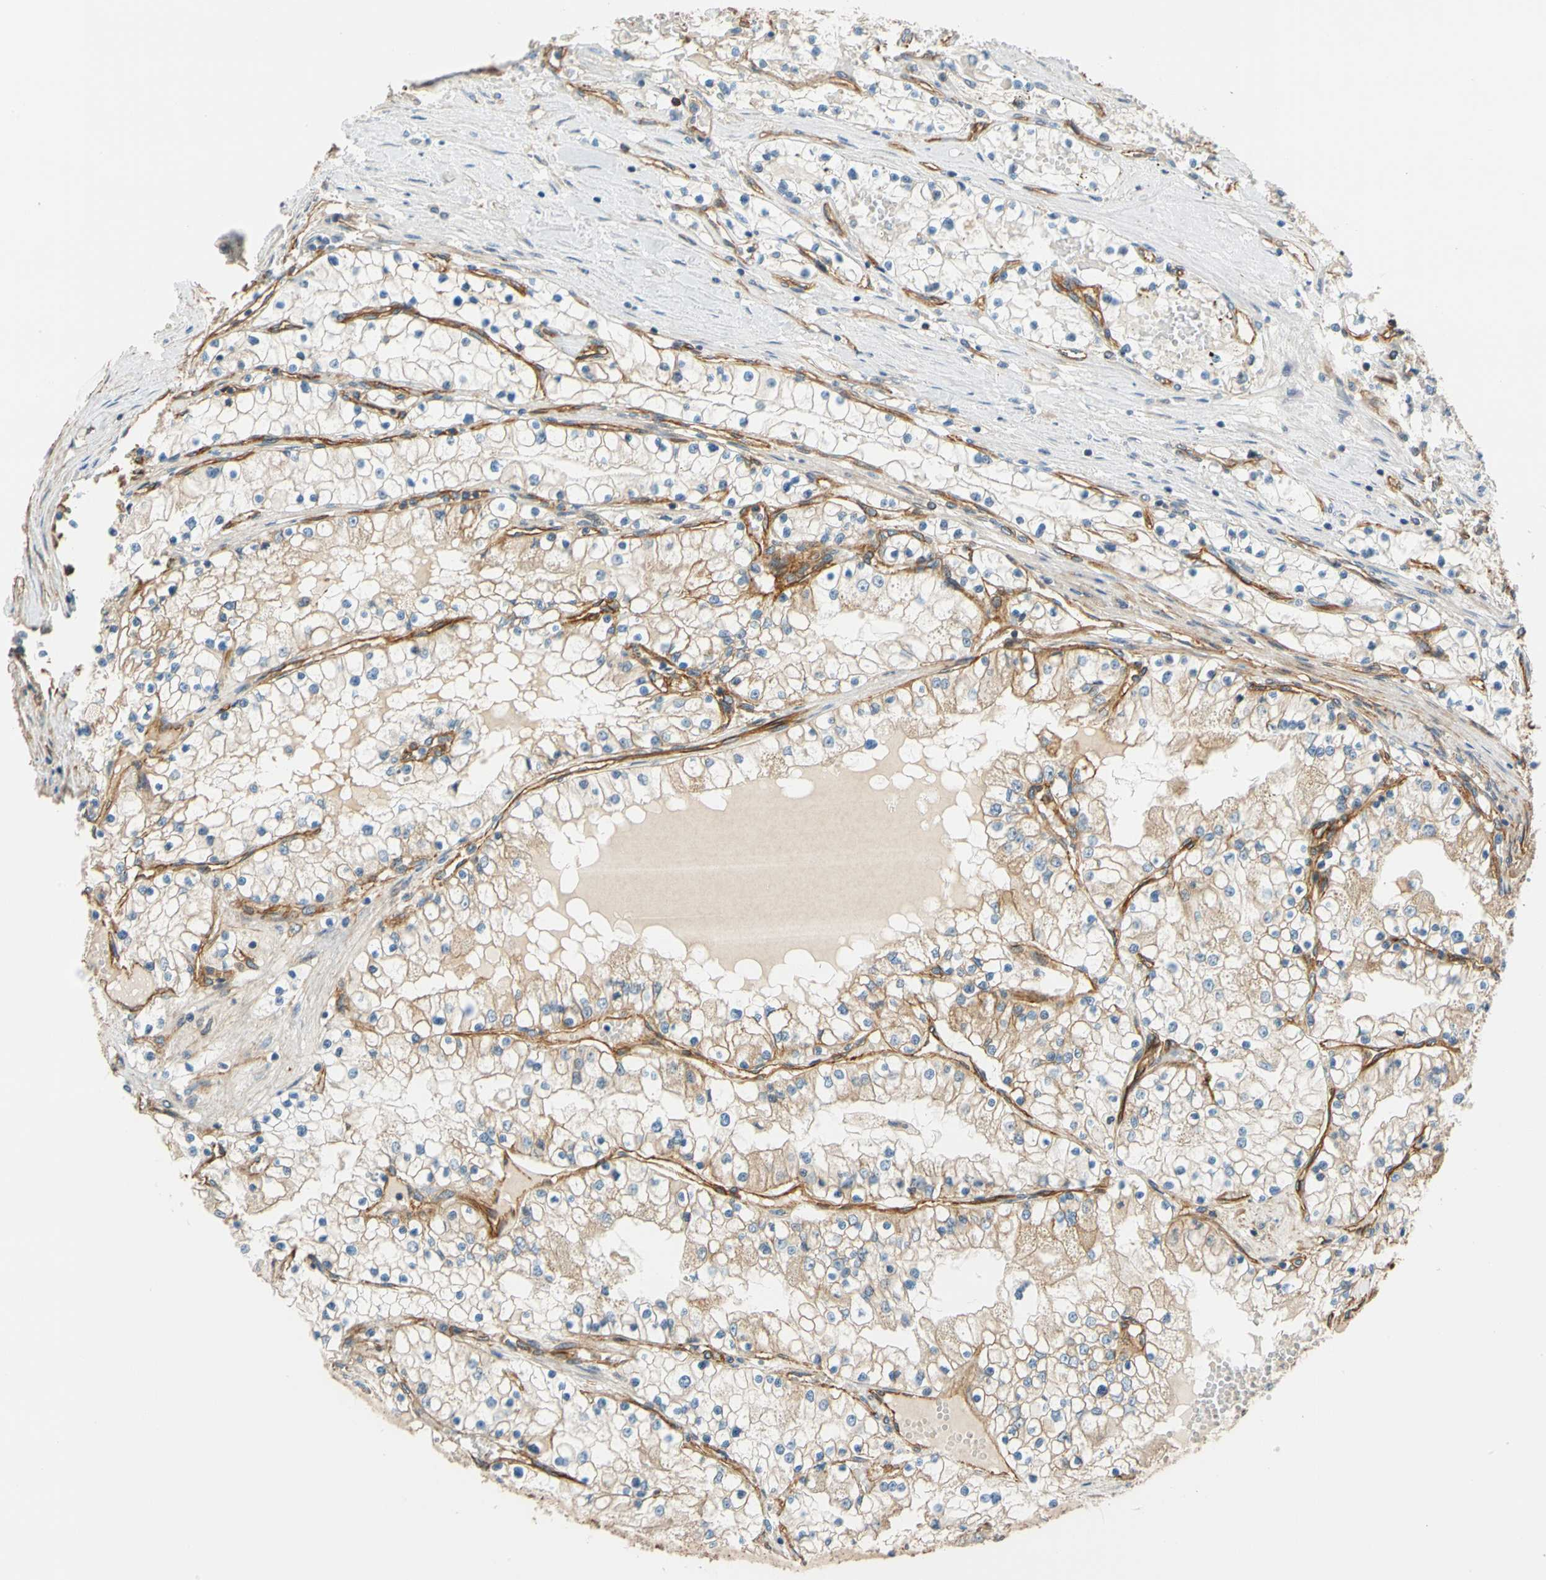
{"staining": {"intensity": "weak", "quantity": "<25%", "location": "cytoplasmic/membranous"}, "tissue": "renal cancer", "cell_type": "Tumor cells", "image_type": "cancer", "snomed": [{"axis": "morphology", "description": "Adenocarcinoma, NOS"}, {"axis": "topography", "description": "Kidney"}], "caption": "A high-resolution photomicrograph shows IHC staining of renal cancer (adenocarcinoma), which shows no significant positivity in tumor cells.", "gene": "SPTAN1", "patient": {"sex": "male", "age": 68}}